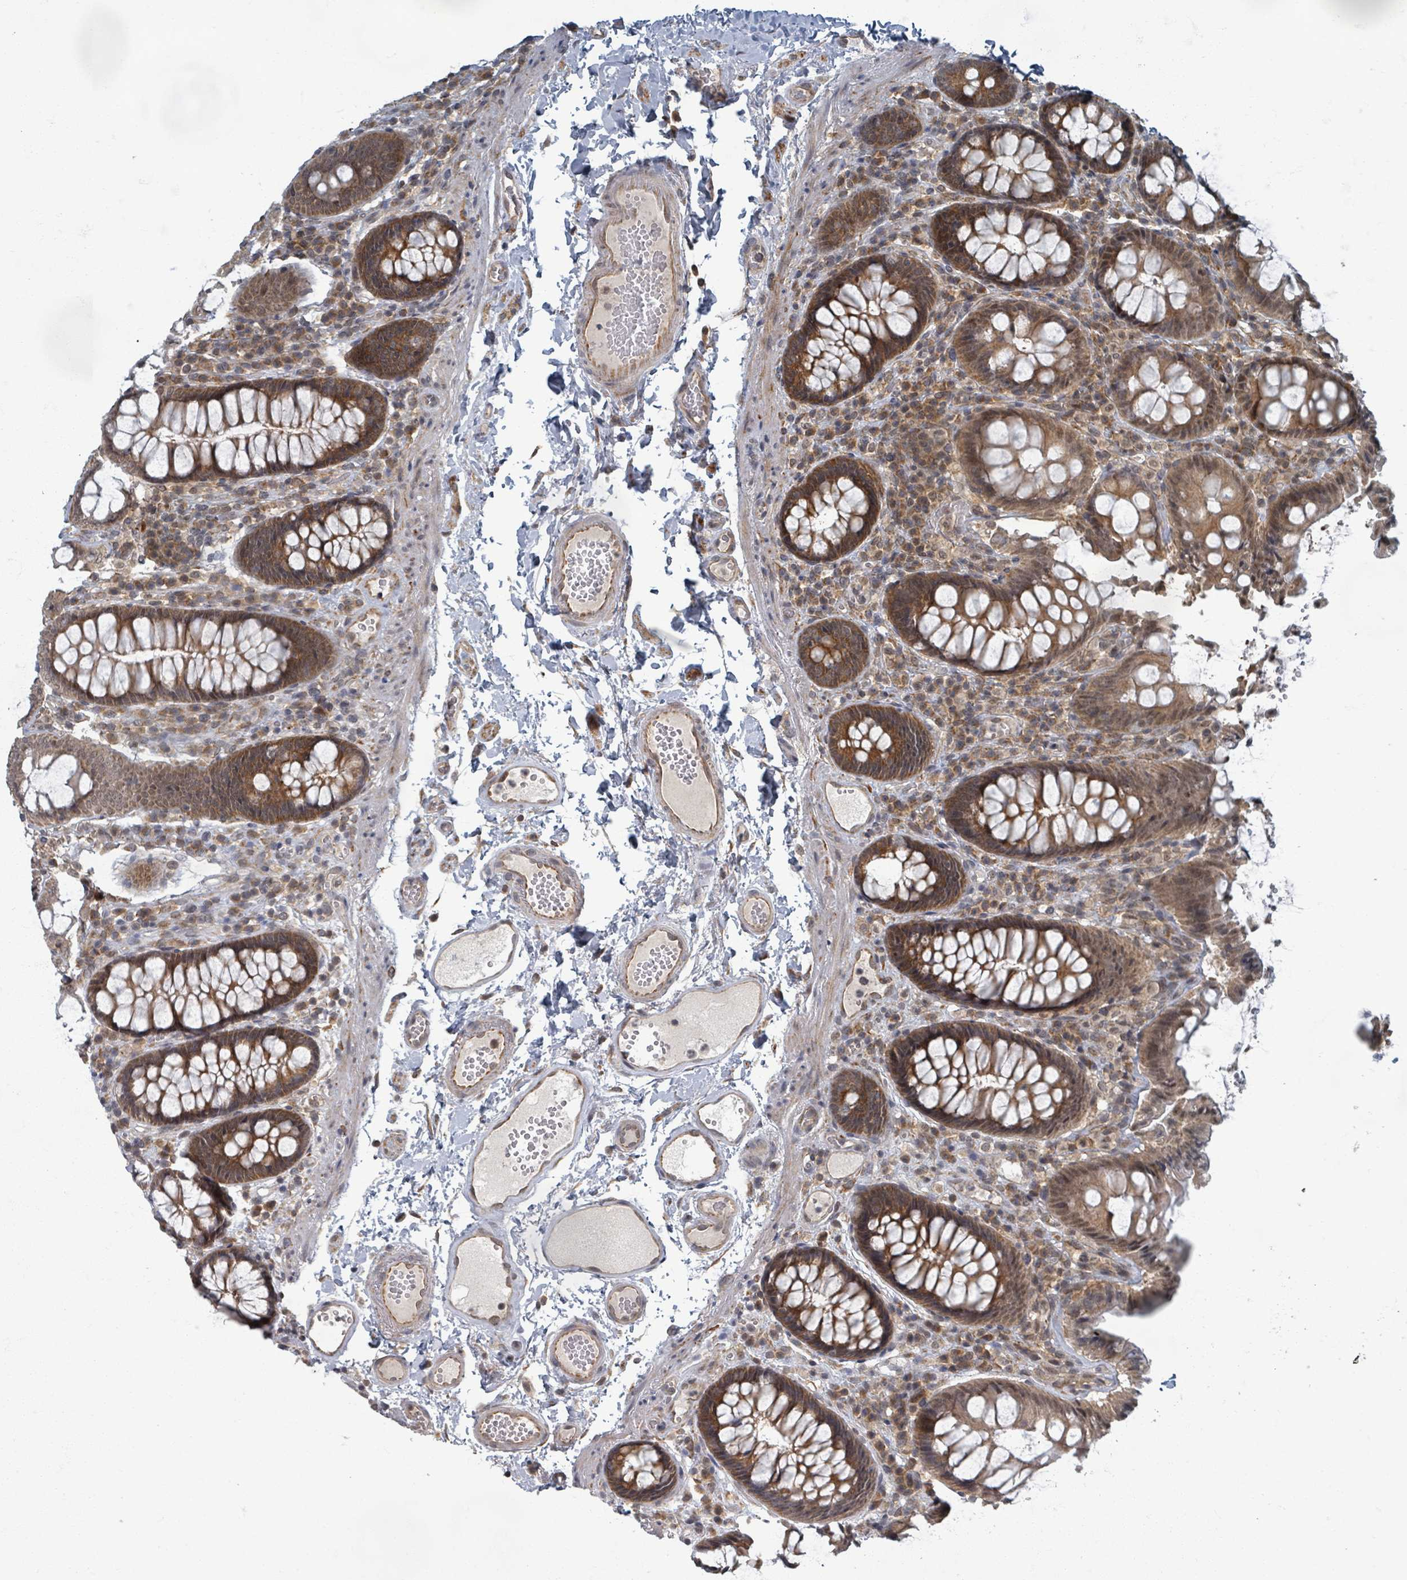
{"staining": {"intensity": "moderate", "quantity": ">75%", "location": "cytoplasmic/membranous,nuclear"}, "tissue": "colon", "cell_type": "Endothelial cells", "image_type": "normal", "snomed": [{"axis": "morphology", "description": "Normal tissue, NOS"}, {"axis": "topography", "description": "Colon"}], "caption": "Colon stained with DAB immunohistochemistry (IHC) displays medium levels of moderate cytoplasmic/membranous,nuclear staining in approximately >75% of endothelial cells. Ihc stains the protein of interest in brown and the nuclei are stained blue.", "gene": "INTS15", "patient": {"sex": "male", "age": 84}}